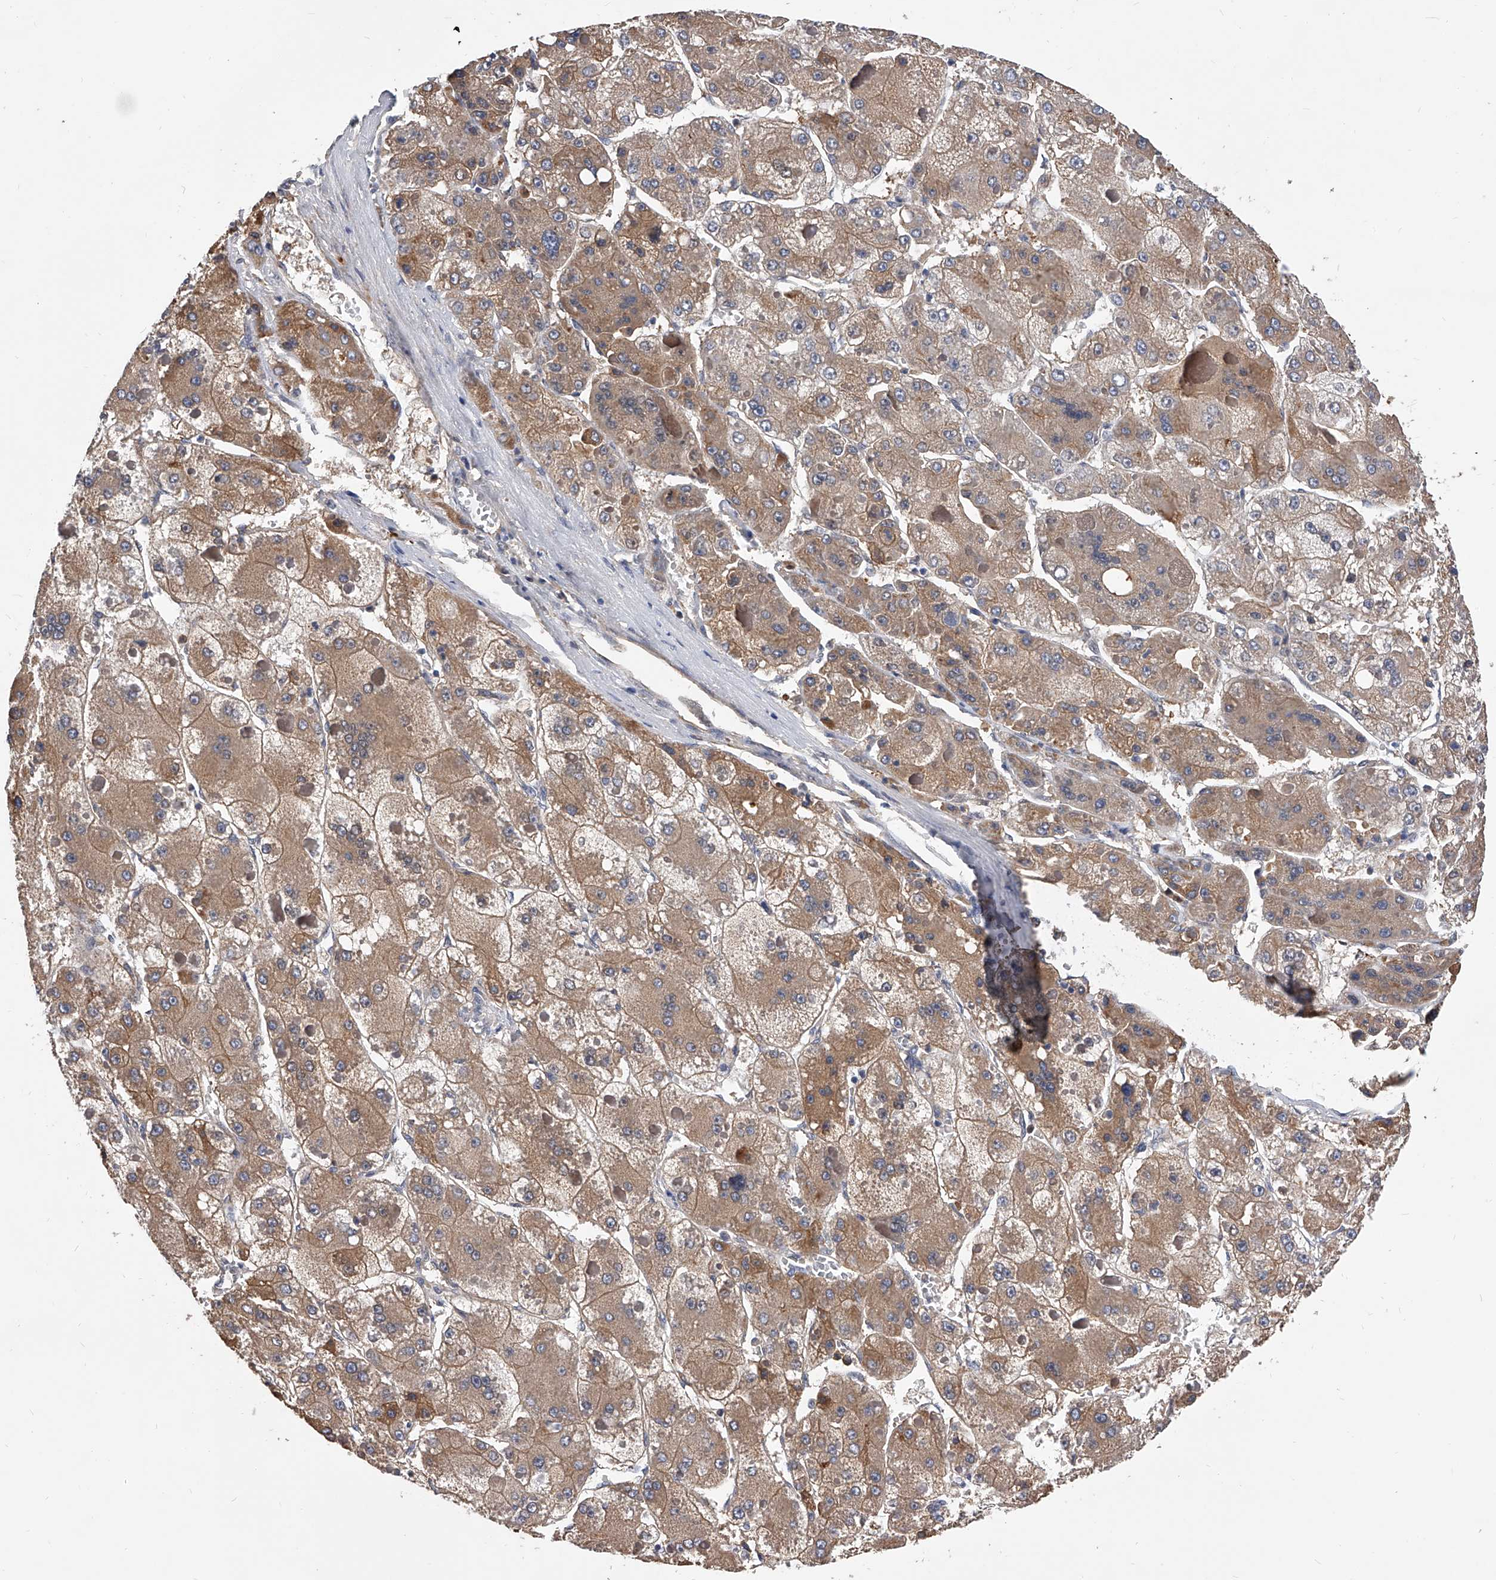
{"staining": {"intensity": "moderate", "quantity": ">75%", "location": "cytoplasmic/membranous"}, "tissue": "liver cancer", "cell_type": "Tumor cells", "image_type": "cancer", "snomed": [{"axis": "morphology", "description": "Carcinoma, Hepatocellular, NOS"}, {"axis": "topography", "description": "Liver"}], "caption": "Protein staining demonstrates moderate cytoplasmic/membranous staining in approximately >75% of tumor cells in hepatocellular carcinoma (liver). (Stains: DAB (3,3'-diaminobenzidine) in brown, nuclei in blue, Microscopy: brightfield microscopy at high magnification).", "gene": "ZNF25", "patient": {"sex": "female", "age": 73}}